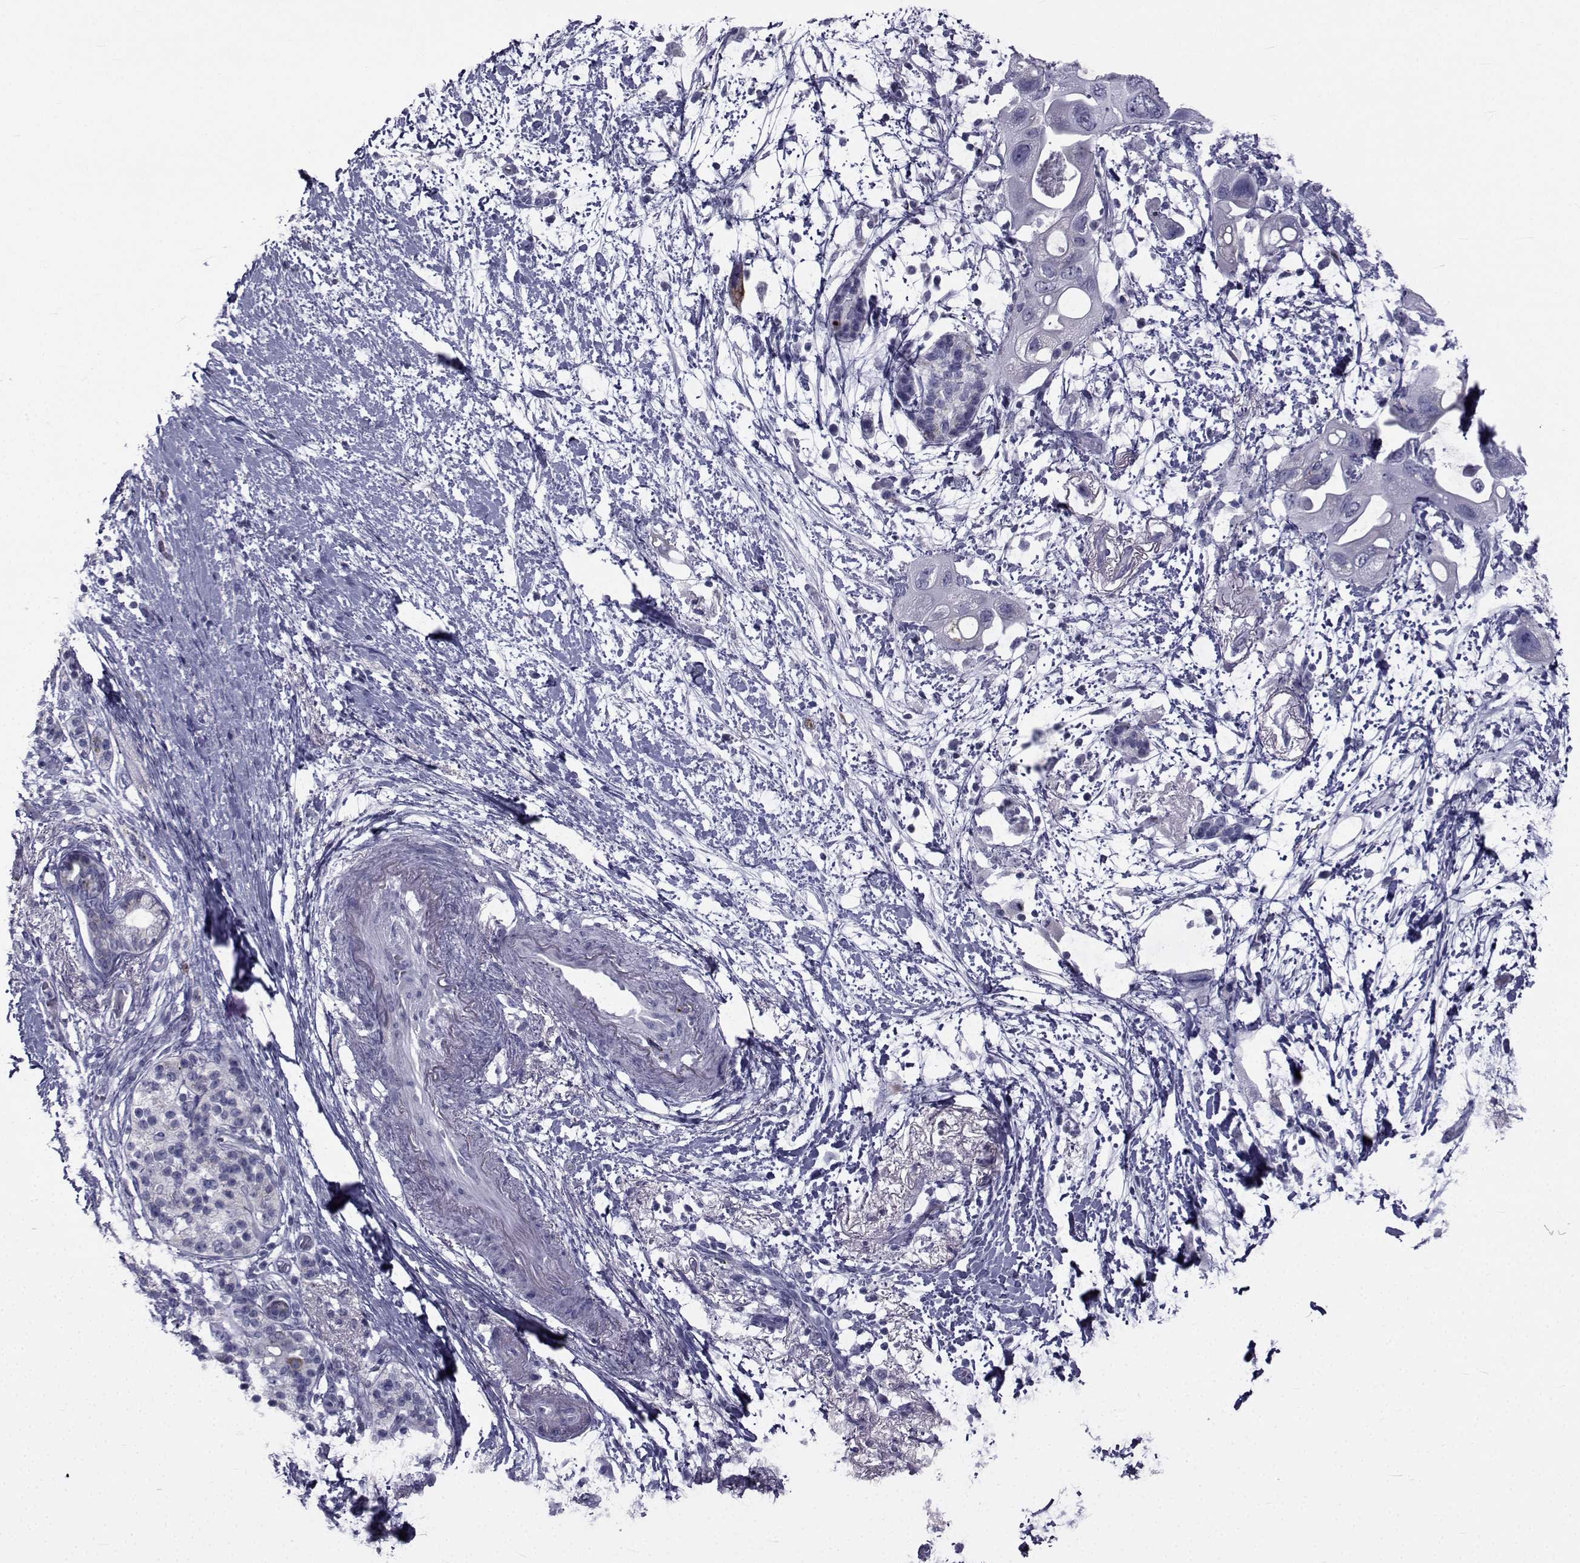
{"staining": {"intensity": "negative", "quantity": "none", "location": "none"}, "tissue": "pancreatic cancer", "cell_type": "Tumor cells", "image_type": "cancer", "snomed": [{"axis": "morphology", "description": "Adenocarcinoma, NOS"}, {"axis": "topography", "description": "Pancreas"}], "caption": "Pancreatic cancer stained for a protein using IHC exhibits no expression tumor cells.", "gene": "FDXR", "patient": {"sex": "female", "age": 72}}